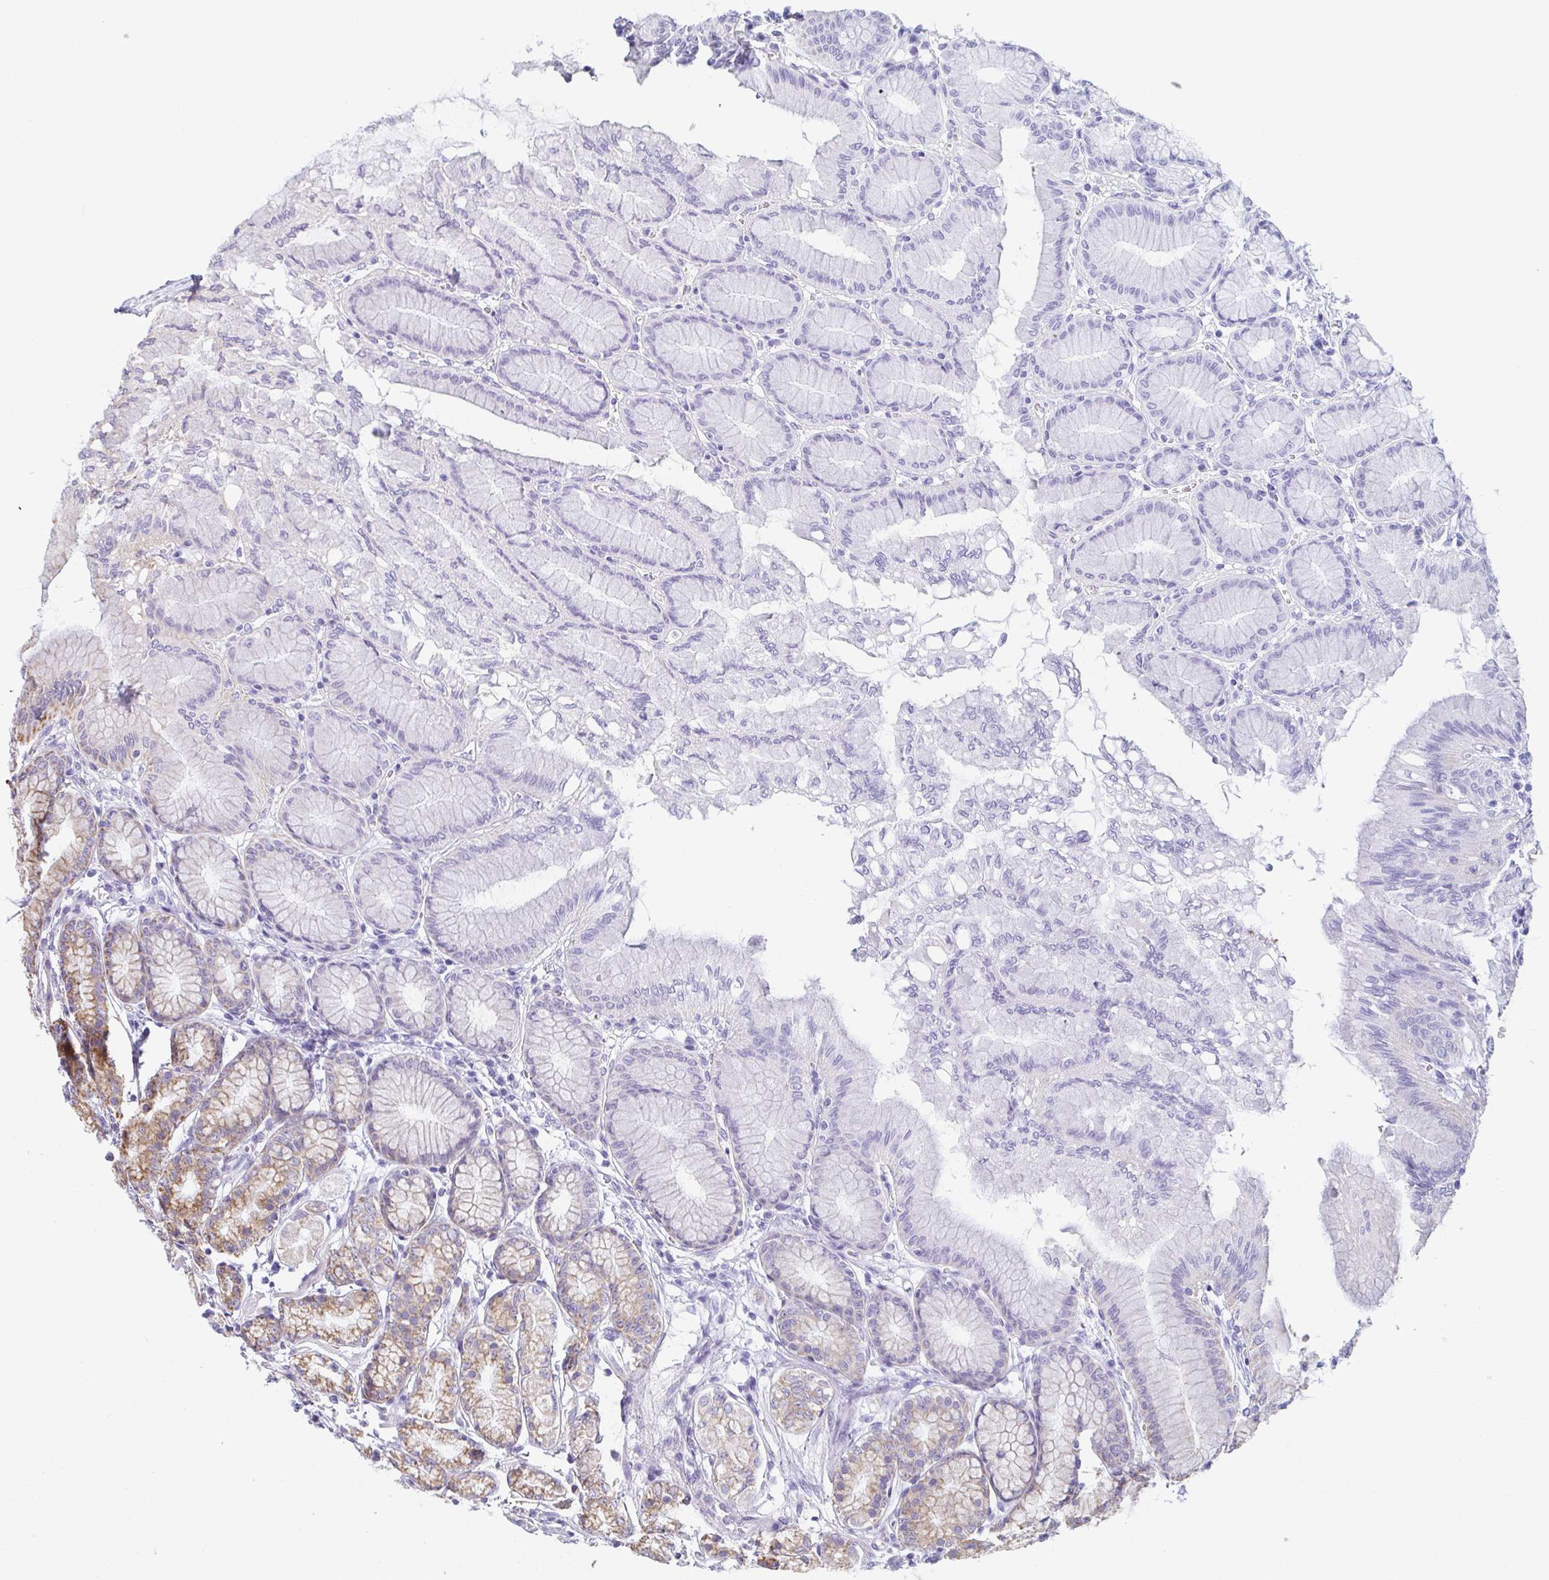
{"staining": {"intensity": "moderate", "quantity": "25%-75%", "location": "cytoplasmic/membranous"}, "tissue": "stomach", "cell_type": "Glandular cells", "image_type": "normal", "snomed": [{"axis": "morphology", "description": "Normal tissue, NOS"}, {"axis": "topography", "description": "Stomach"}, {"axis": "topography", "description": "Stomach, lower"}], "caption": "Glandular cells reveal medium levels of moderate cytoplasmic/membranous positivity in approximately 25%-75% of cells in benign stomach.", "gene": "FAHD1", "patient": {"sex": "male", "age": 76}}